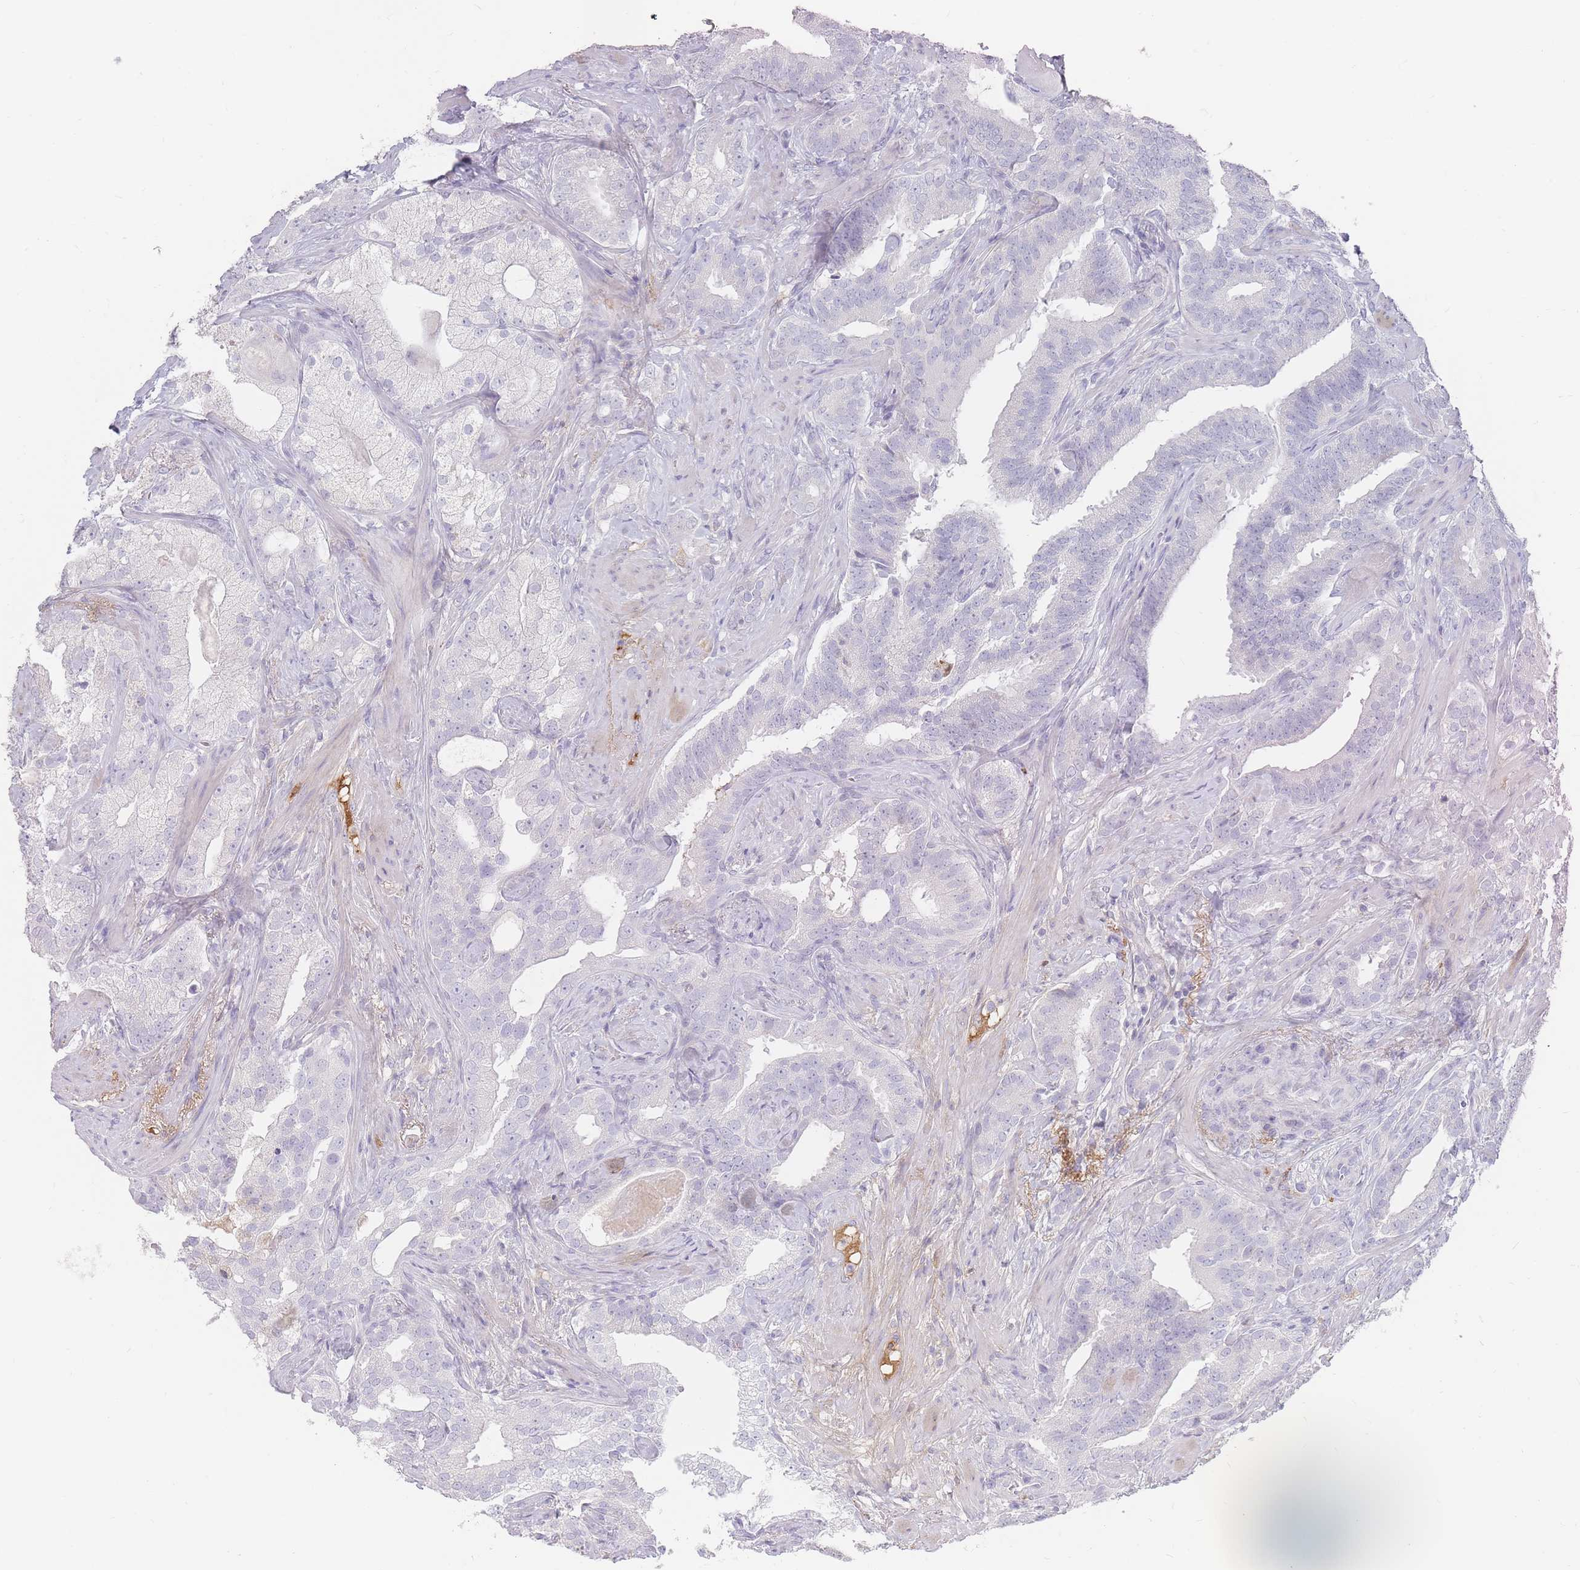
{"staining": {"intensity": "negative", "quantity": "none", "location": "none"}, "tissue": "prostate cancer", "cell_type": "Tumor cells", "image_type": "cancer", "snomed": [{"axis": "morphology", "description": "Adenocarcinoma, High grade"}, {"axis": "topography", "description": "Prostate"}], "caption": "Prostate cancer was stained to show a protein in brown. There is no significant staining in tumor cells.", "gene": "PRG4", "patient": {"sex": "male", "age": 64}}